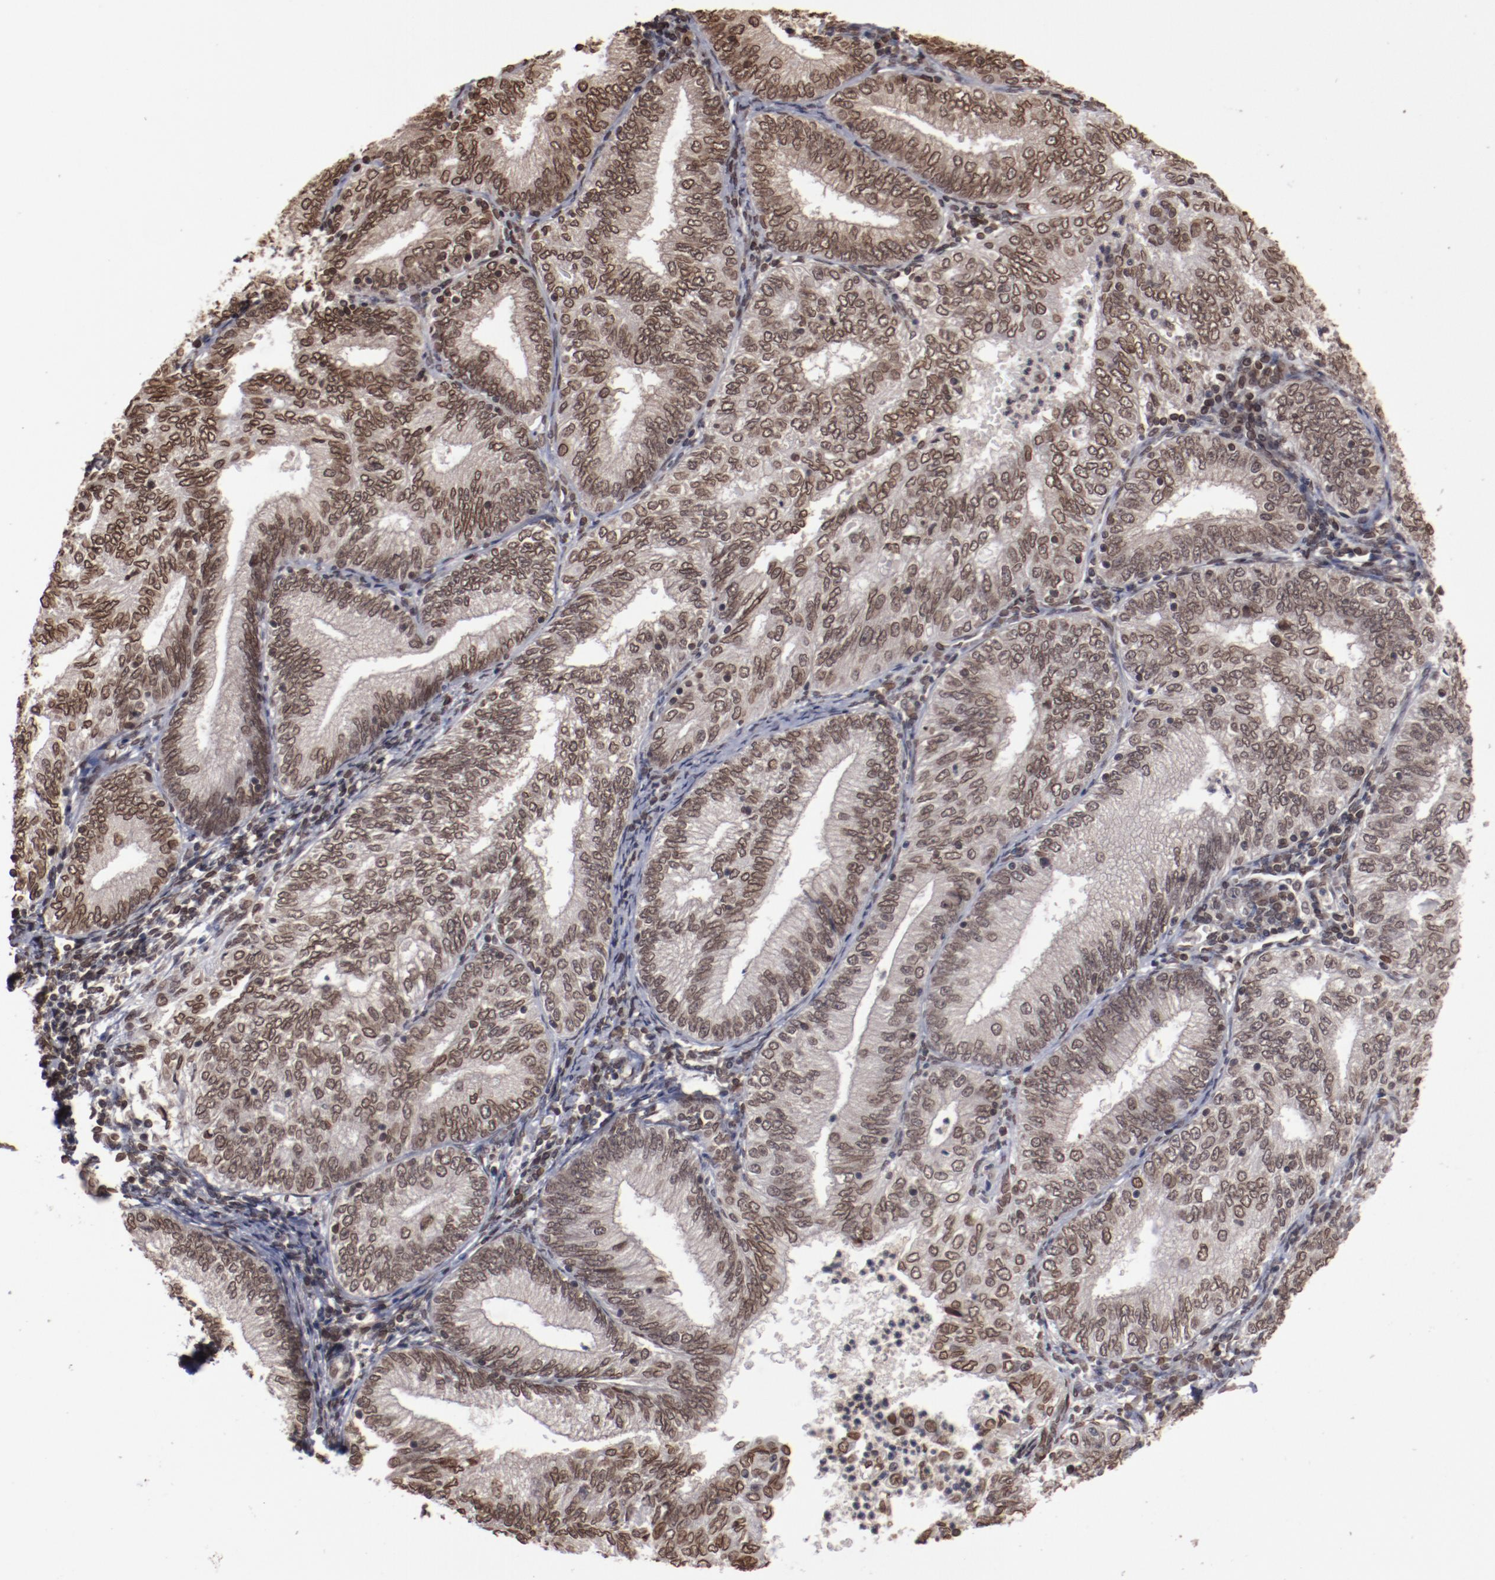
{"staining": {"intensity": "moderate", "quantity": ">75%", "location": "nuclear"}, "tissue": "endometrial cancer", "cell_type": "Tumor cells", "image_type": "cancer", "snomed": [{"axis": "morphology", "description": "Adenocarcinoma, NOS"}, {"axis": "topography", "description": "Endometrium"}], "caption": "This image reveals adenocarcinoma (endometrial) stained with immunohistochemistry to label a protein in brown. The nuclear of tumor cells show moderate positivity for the protein. Nuclei are counter-stained blue.", "gene": "AKT1", "patient": {"sex": "female", "age": 69}}